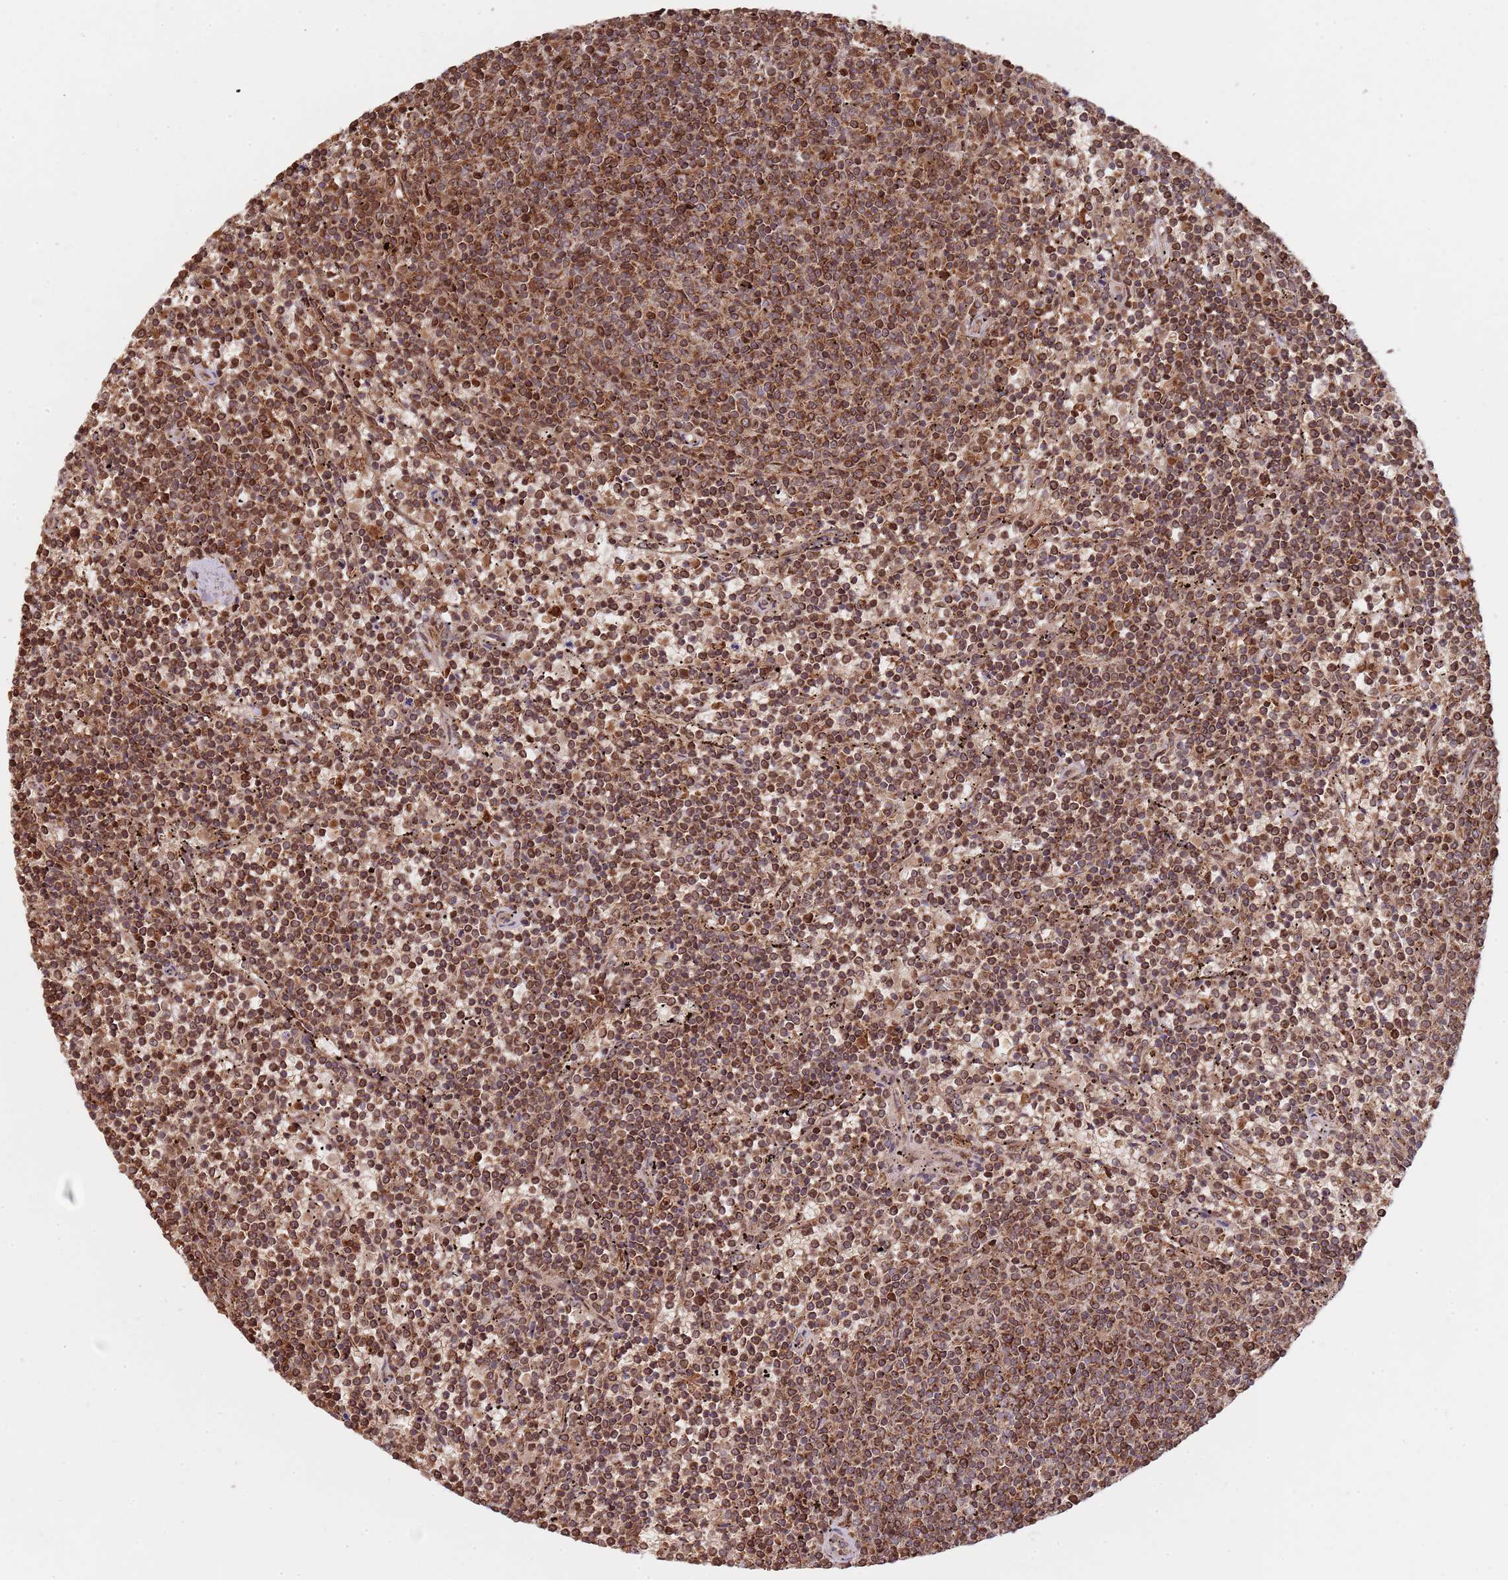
{"staining": {"intensity": "moderate", "quantity": ">75%", "location": "cytoplasmic/membranous"}, "tissue": "lymphoma", "cell_type": "Tumor cells", "image_type": "cancer", "snomed": [{"axis": "morphology", "description": "Malignant lymphoma, non-Hodgkin's type, Low grade"}, {"axis": "topography", "description": "Spleen"}], "caption": "Brown immunohistochemical staining in malignant lymphoma, non-Hodgkin's type (low-grade) displays moderate cytoplasmic/membranous expression in approximately >75% of tumor cells.", "gene": "DCHS1", "patient": {"sex": "female", "age": 50}}